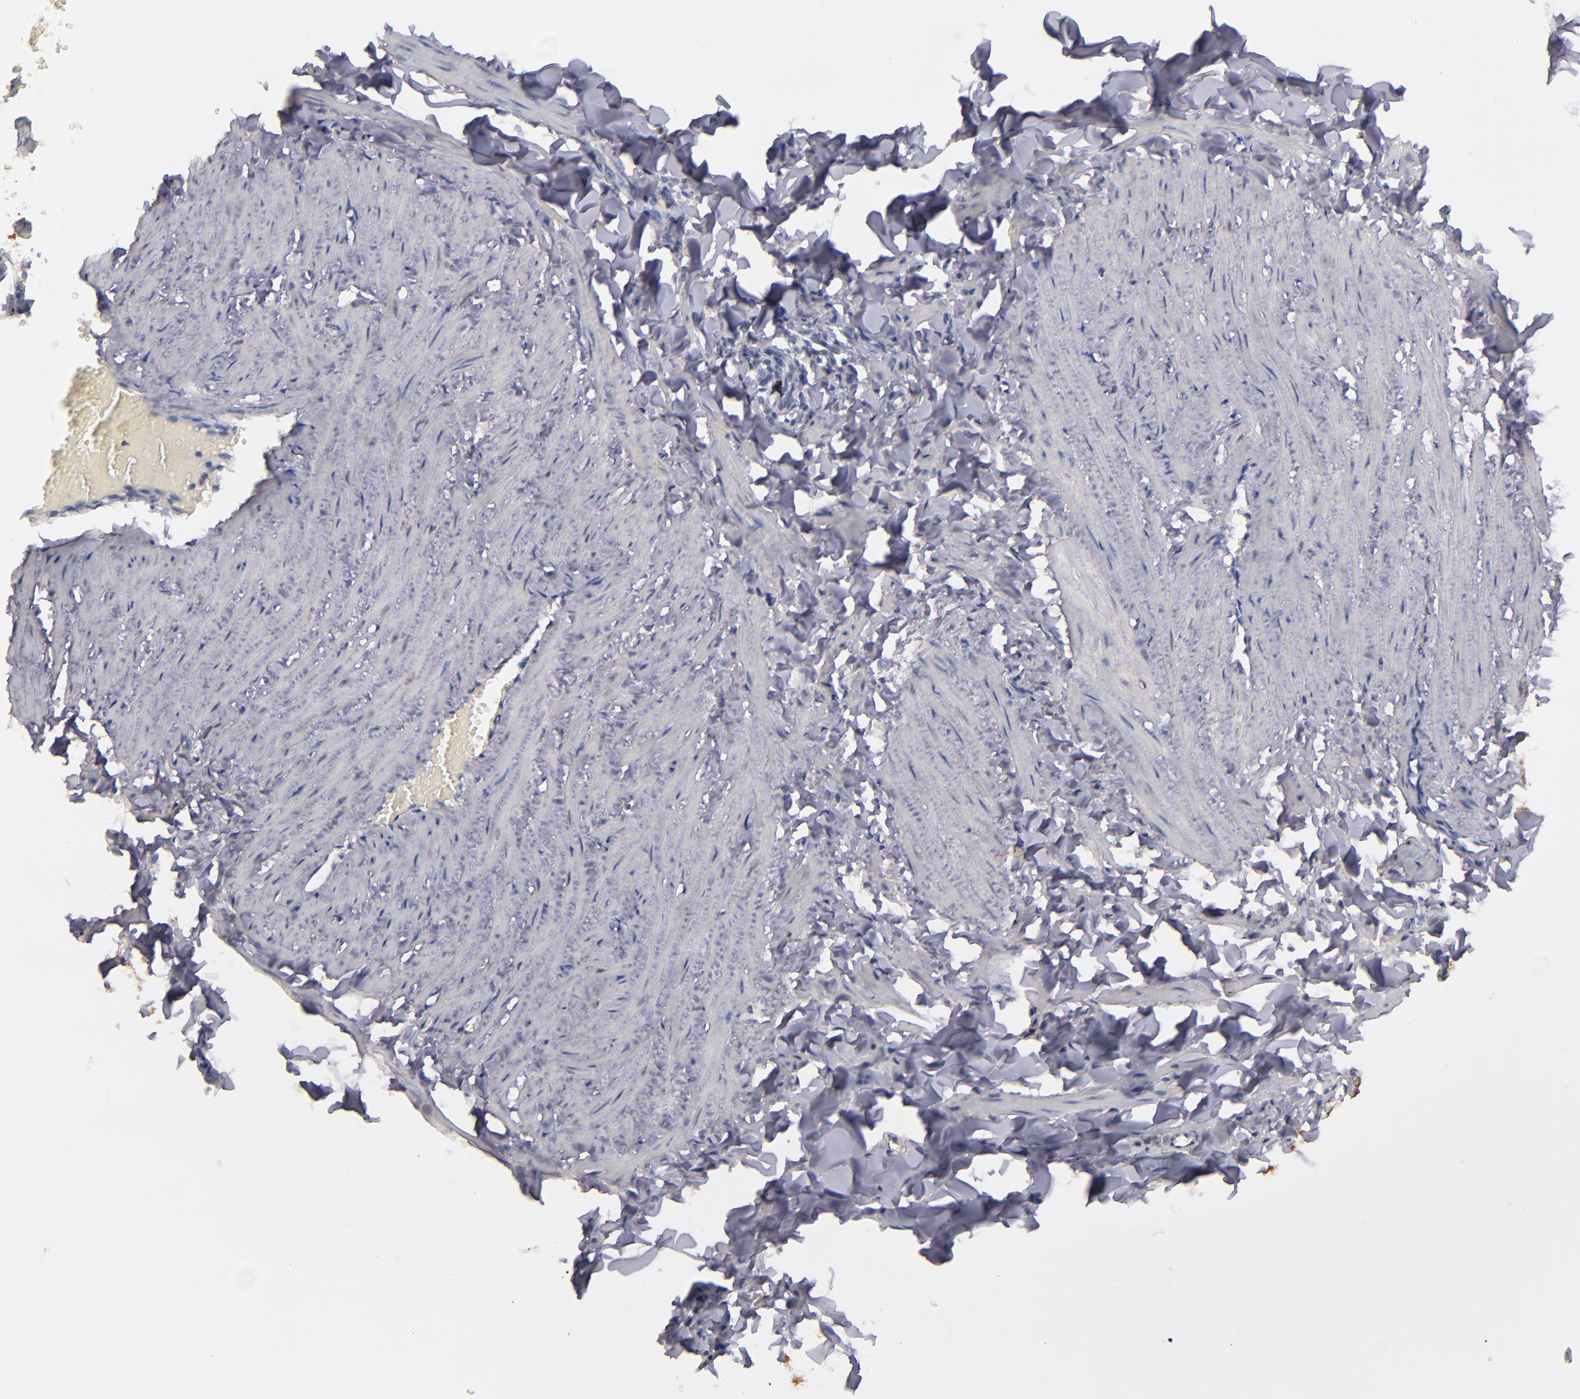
{"staining": {"intensity": "moderate", "quantity": "<25%", "location": "cytoplasmic/membranous"}, "tissue": "adipose tissue", "cell_type": "Adipocytes", "image_type": "normal", "snomed": [{"axis": "morphology", "description": "Normal tissue, NOS"}, {"axis": "topography", "description": "Vascular tissue"}], "caption": "This photomicrograph shows immunohistochemistry staining of normal human adipose tissue, with low moderate cytoplasmic/membranous expression in about <25% of adipocytes.", "gene": "ZFYVE1", "patient": {"sex": "male", "age": 41}}